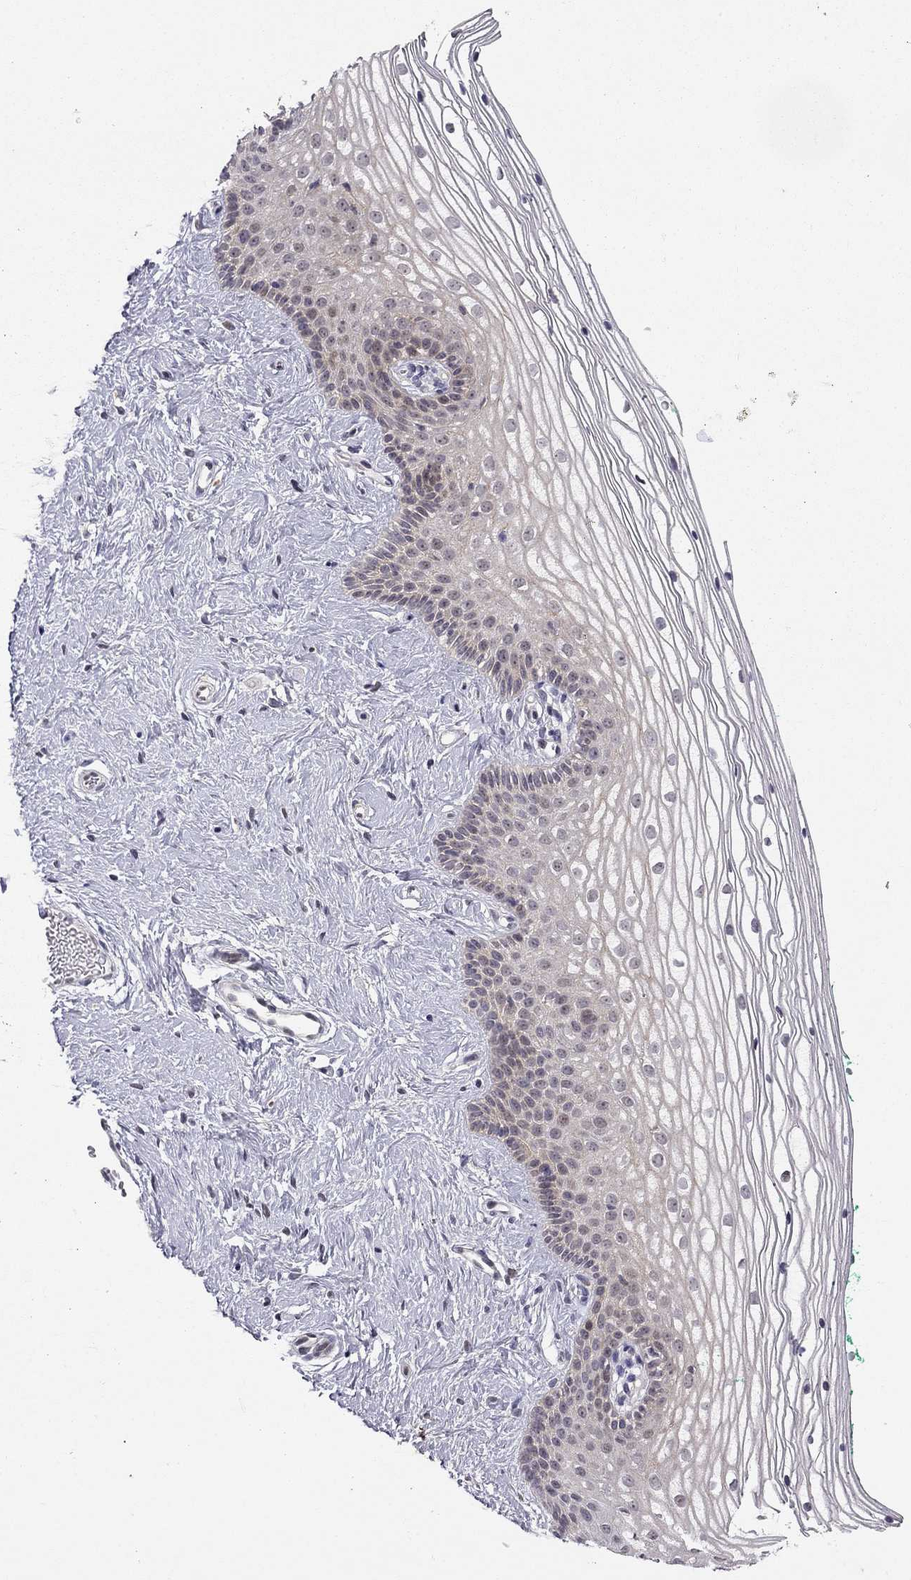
{"staining": {"intensity": "negative", "quantity": "none", "location": "none"}, "tissue": "vagina", "cell_type": "Squamous epithelial cells", "image_type": "normal", "snomed": [{"axis": "morphology", "description": "Normal tissue, NOS"}, {"axis": "topography", "description": "Vagina"}], "caption": "The image reveals no staining of squamous epithelial cells in unremarkable vagina. The staining was performed using DAB (3,3'-diaminobenzidine) to visualize the protein expression in brown, while the nuclei were stained in blue with hematoxylin (Magnification: 20x).", "gene": "STXBP6", "patient": {"sex": "female", "age": 36}}